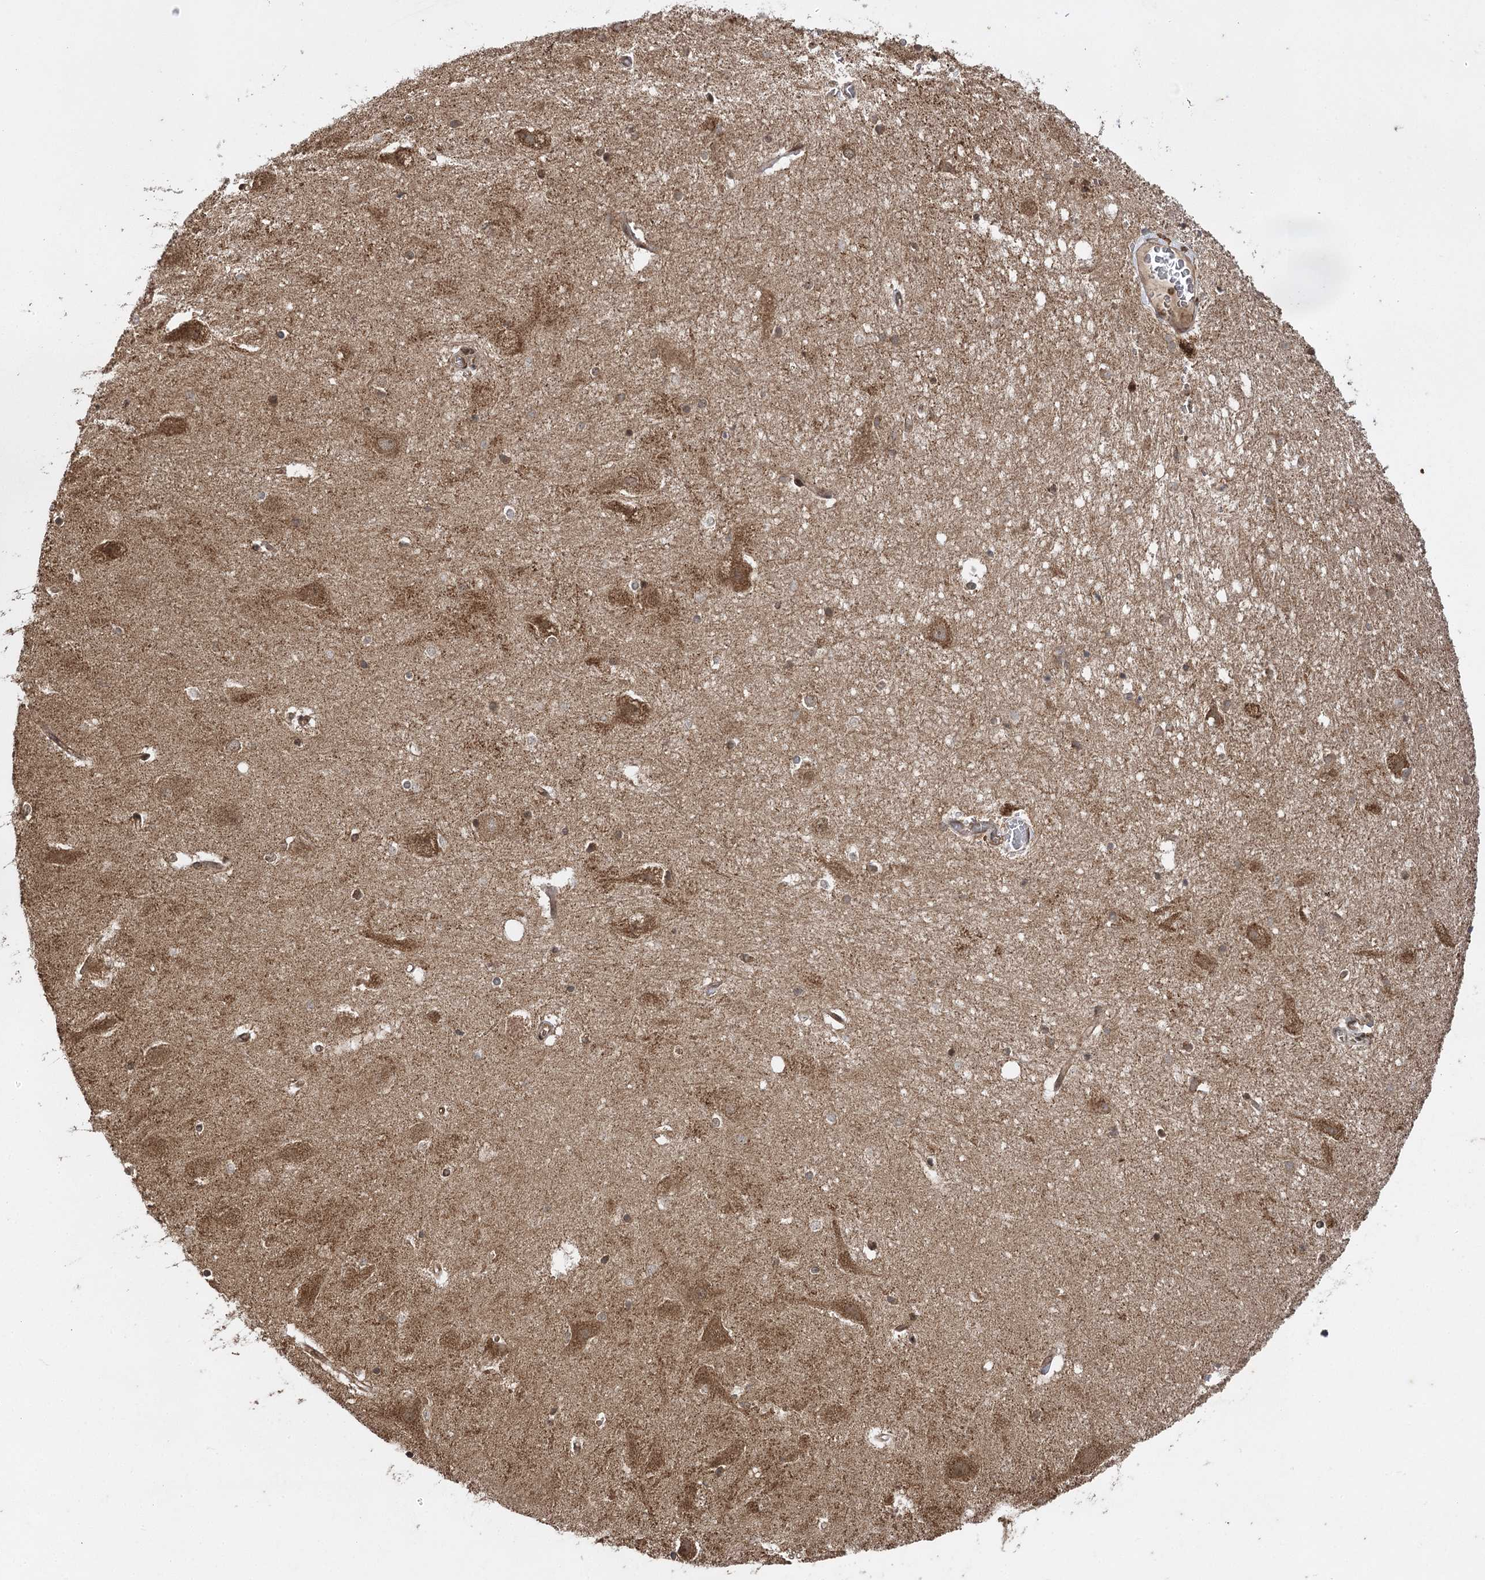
{"staining": {"intensity": "moderate", "quantity": "<25%", "location": "nuclear"}, "tissue": "hippocampus", "cell_type": "Glial cells", "image_type": "normal", "snomed": [{"axis": "morphology", "description": "Normal tissue, NOS"}, {"axis": "topography", "description": "Hippocampus"}], "caption": "Immunohistochemical staining of unremarkable hippocampus demonstrates <25% levels of moderate nuclear protein staining in approximately <25% of glial cells. (DAB IHC, brown staining for protein, blue staining for nuclei).", "gene": "IL11RA", "patient": {"sex": "female", "age": 52}}